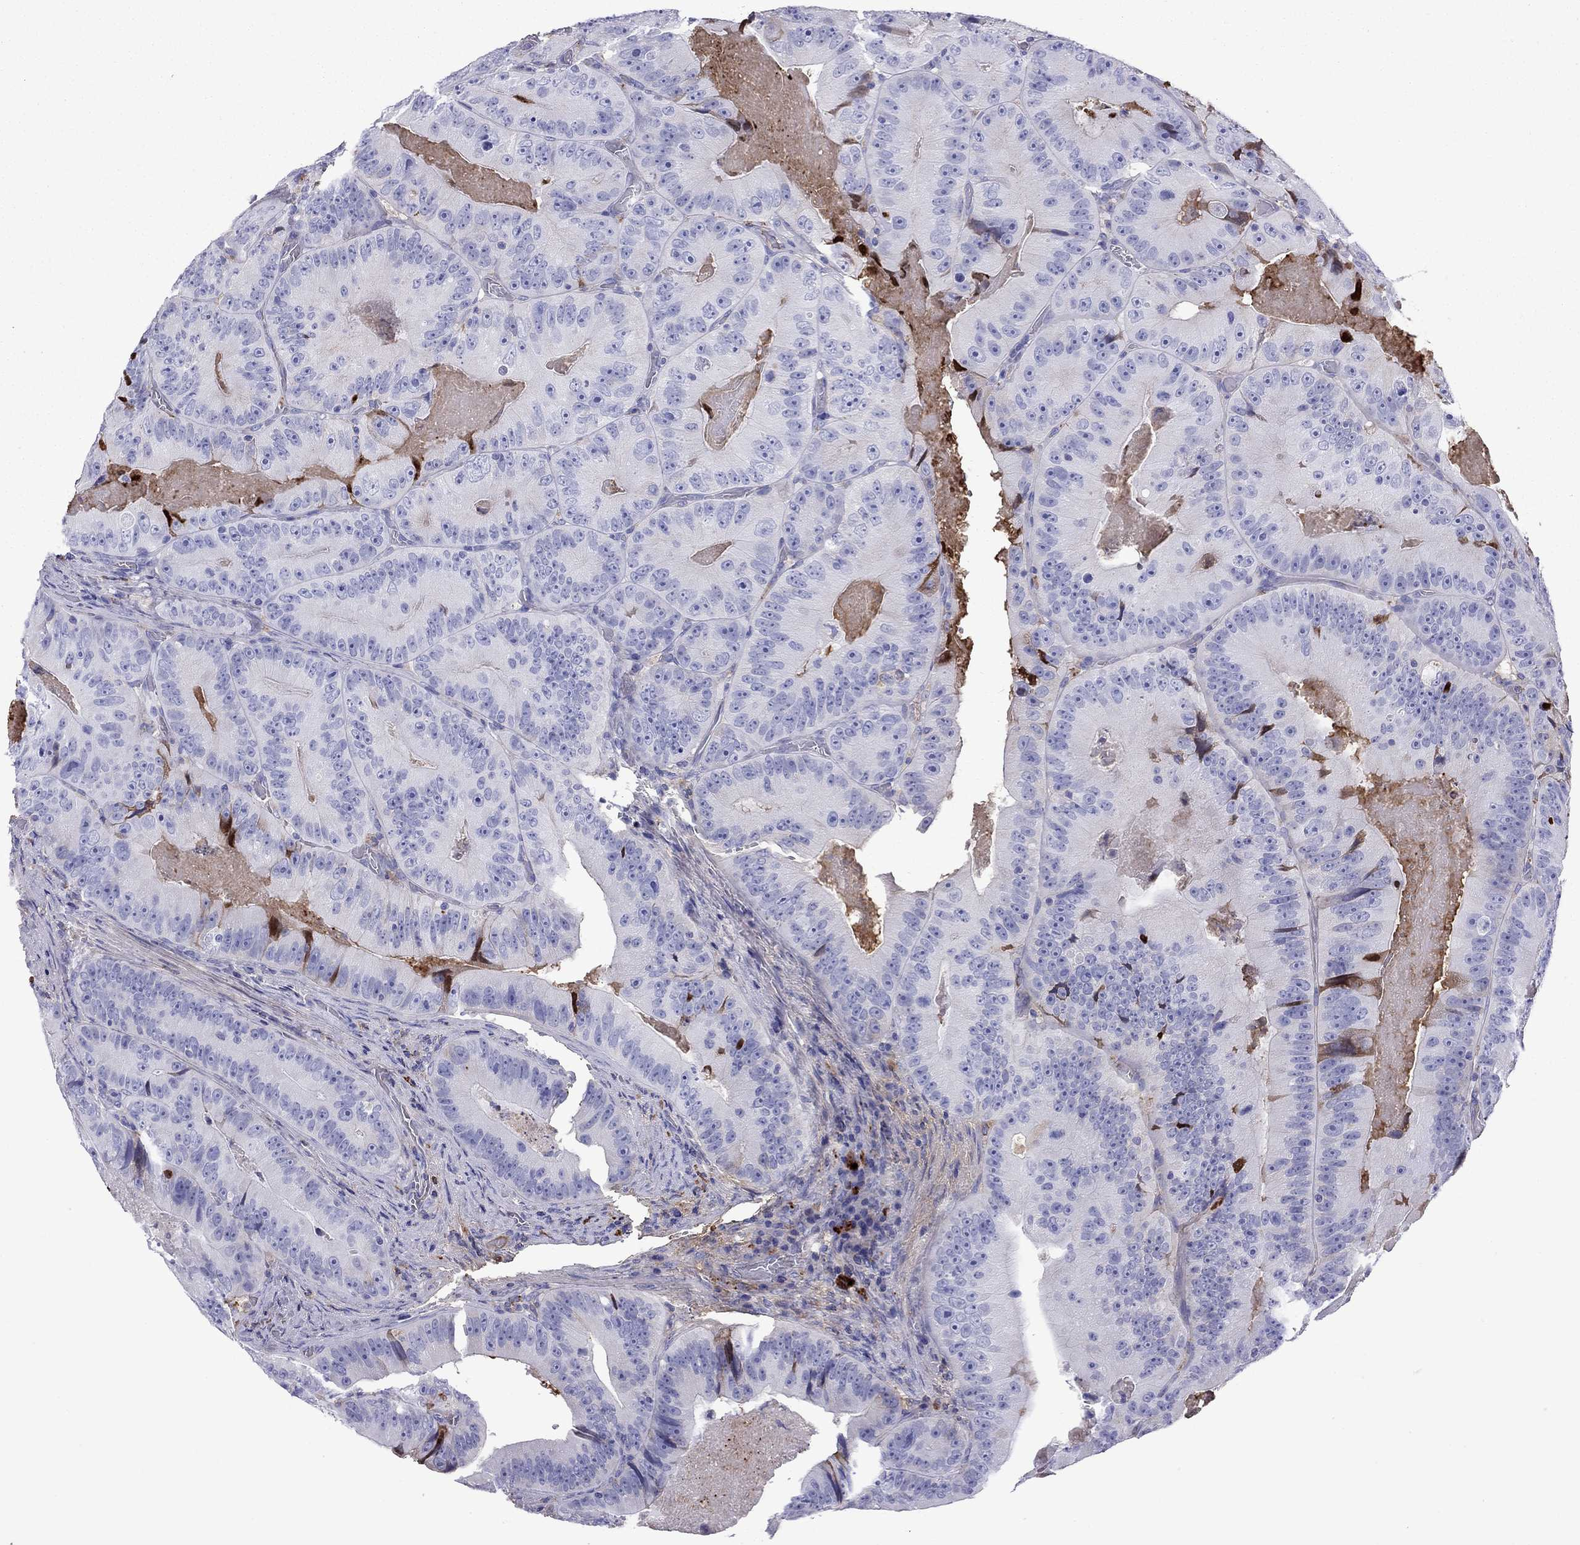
{"staining": {"intensity": "negative", "quantity": "none", "location": "none"}, "tissue": "colorectal cancer", "cell_type": "Tumor cells", "image_type": "cancer", "snomed": [{"axis": "morphology", "description": "Adenocarcinoma, NOS"}, {"axis": "topography", "description": "Colon"}], "caption": "A photomicrograph of adenocarcinoma (colorectal) stained for a protein reveals no brown staining in tumor cells.", "gene": "SERPINA3", "patient": {"sex": "female", "age": 86}}